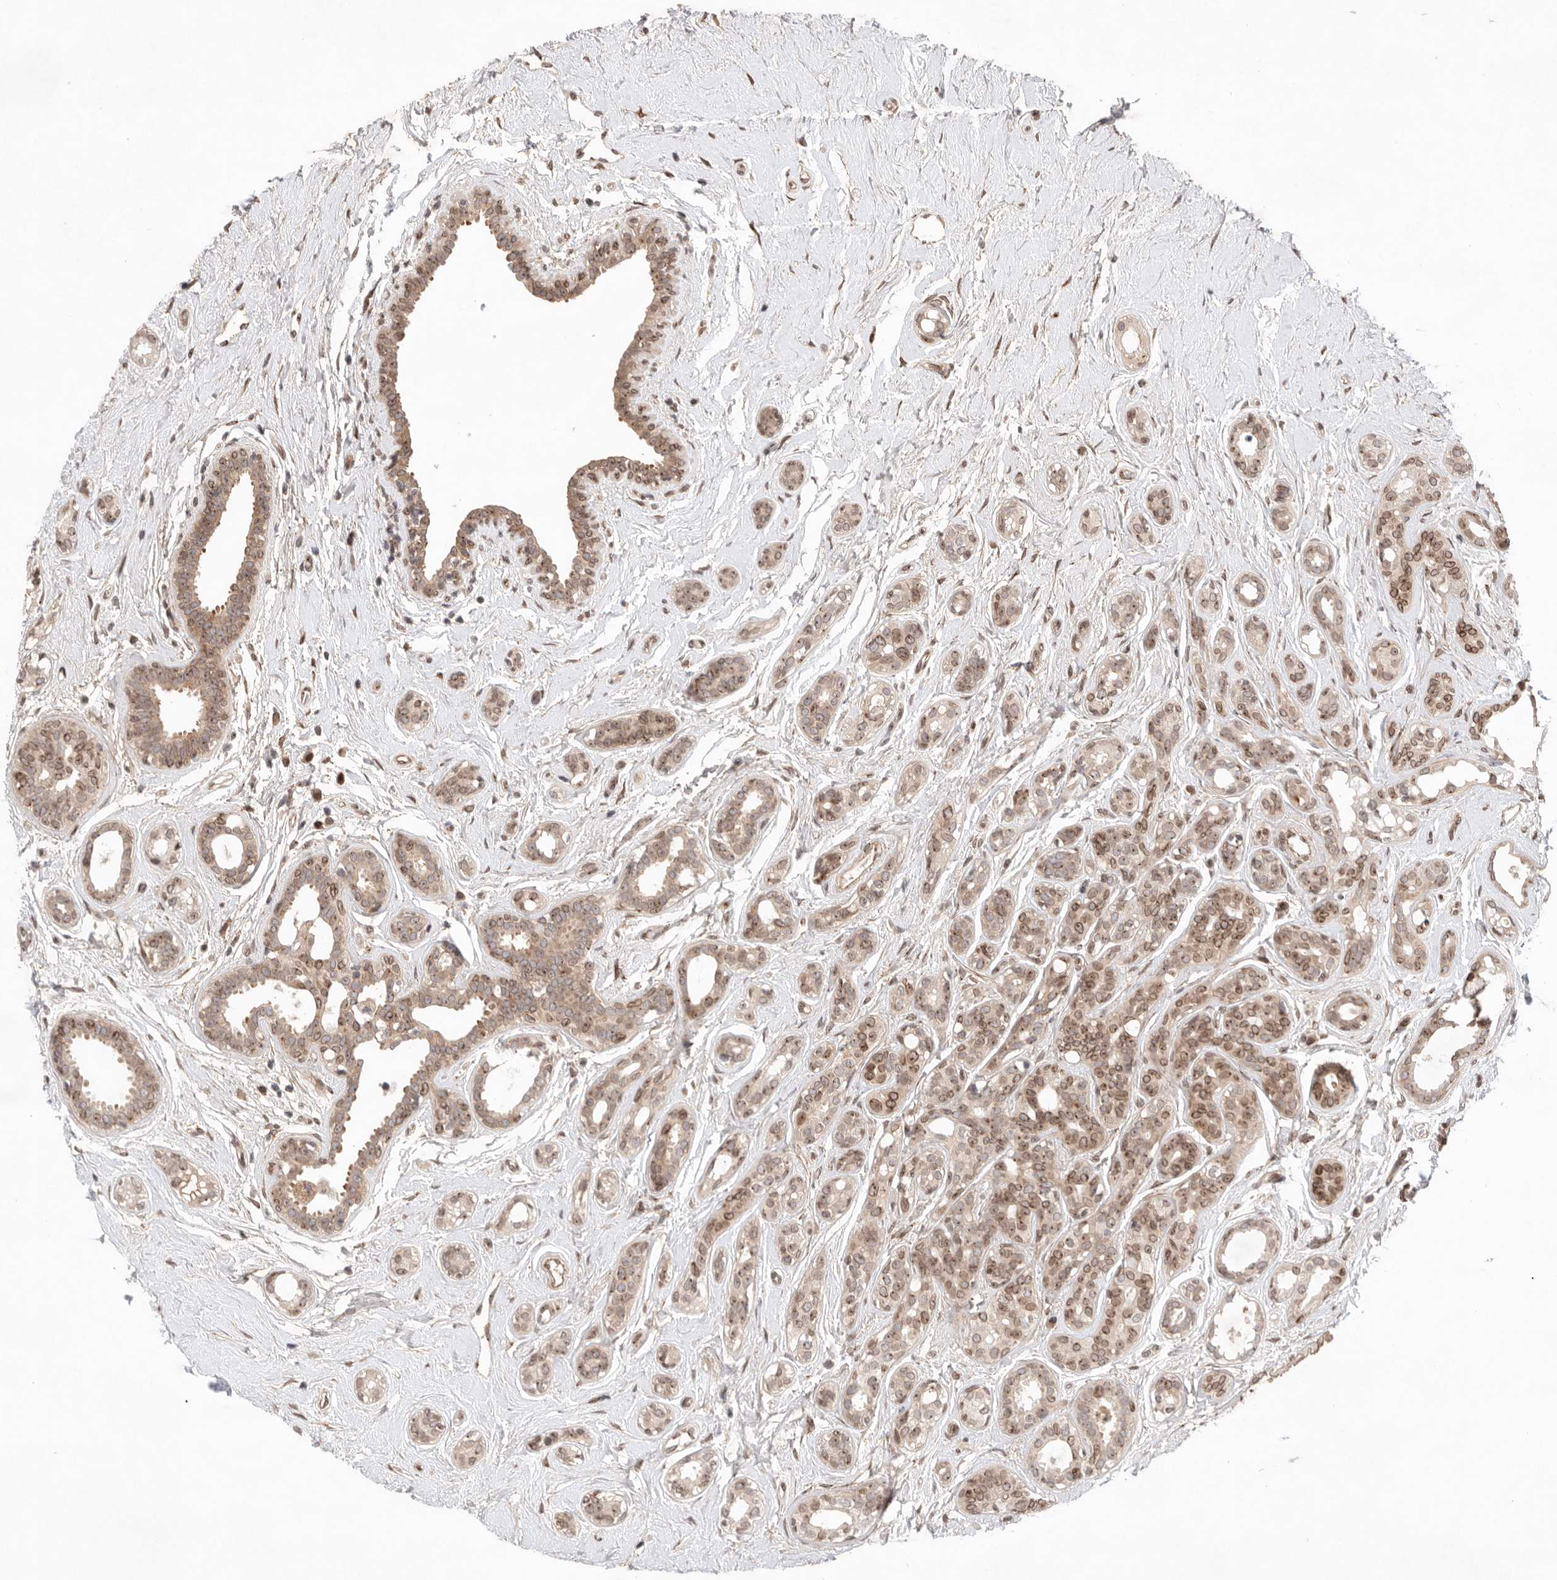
{"staining": {"intensity": "moderate", "quantity": ">75%", "location": "cytoplasmic/membranous,nuclear"}, "tissue": "breast cancer", "cell_type": "Tumor cells", "image_type": "cancer", "snomed": [{"axis": "morphology", "description": "Duct carcinoma"}, {"axis": "topography", "description": "Breast"}], "caption": "Immunohistochemistry (IHC) of human breast cancer (invasive ductal carcinoma) shows medium levels of moderate cytoplasmic/membranous and nuclear positivity in about >75% of tumor cells.", "gene": "LEMD3", "patient": {"sex": "female", "age": 55}}